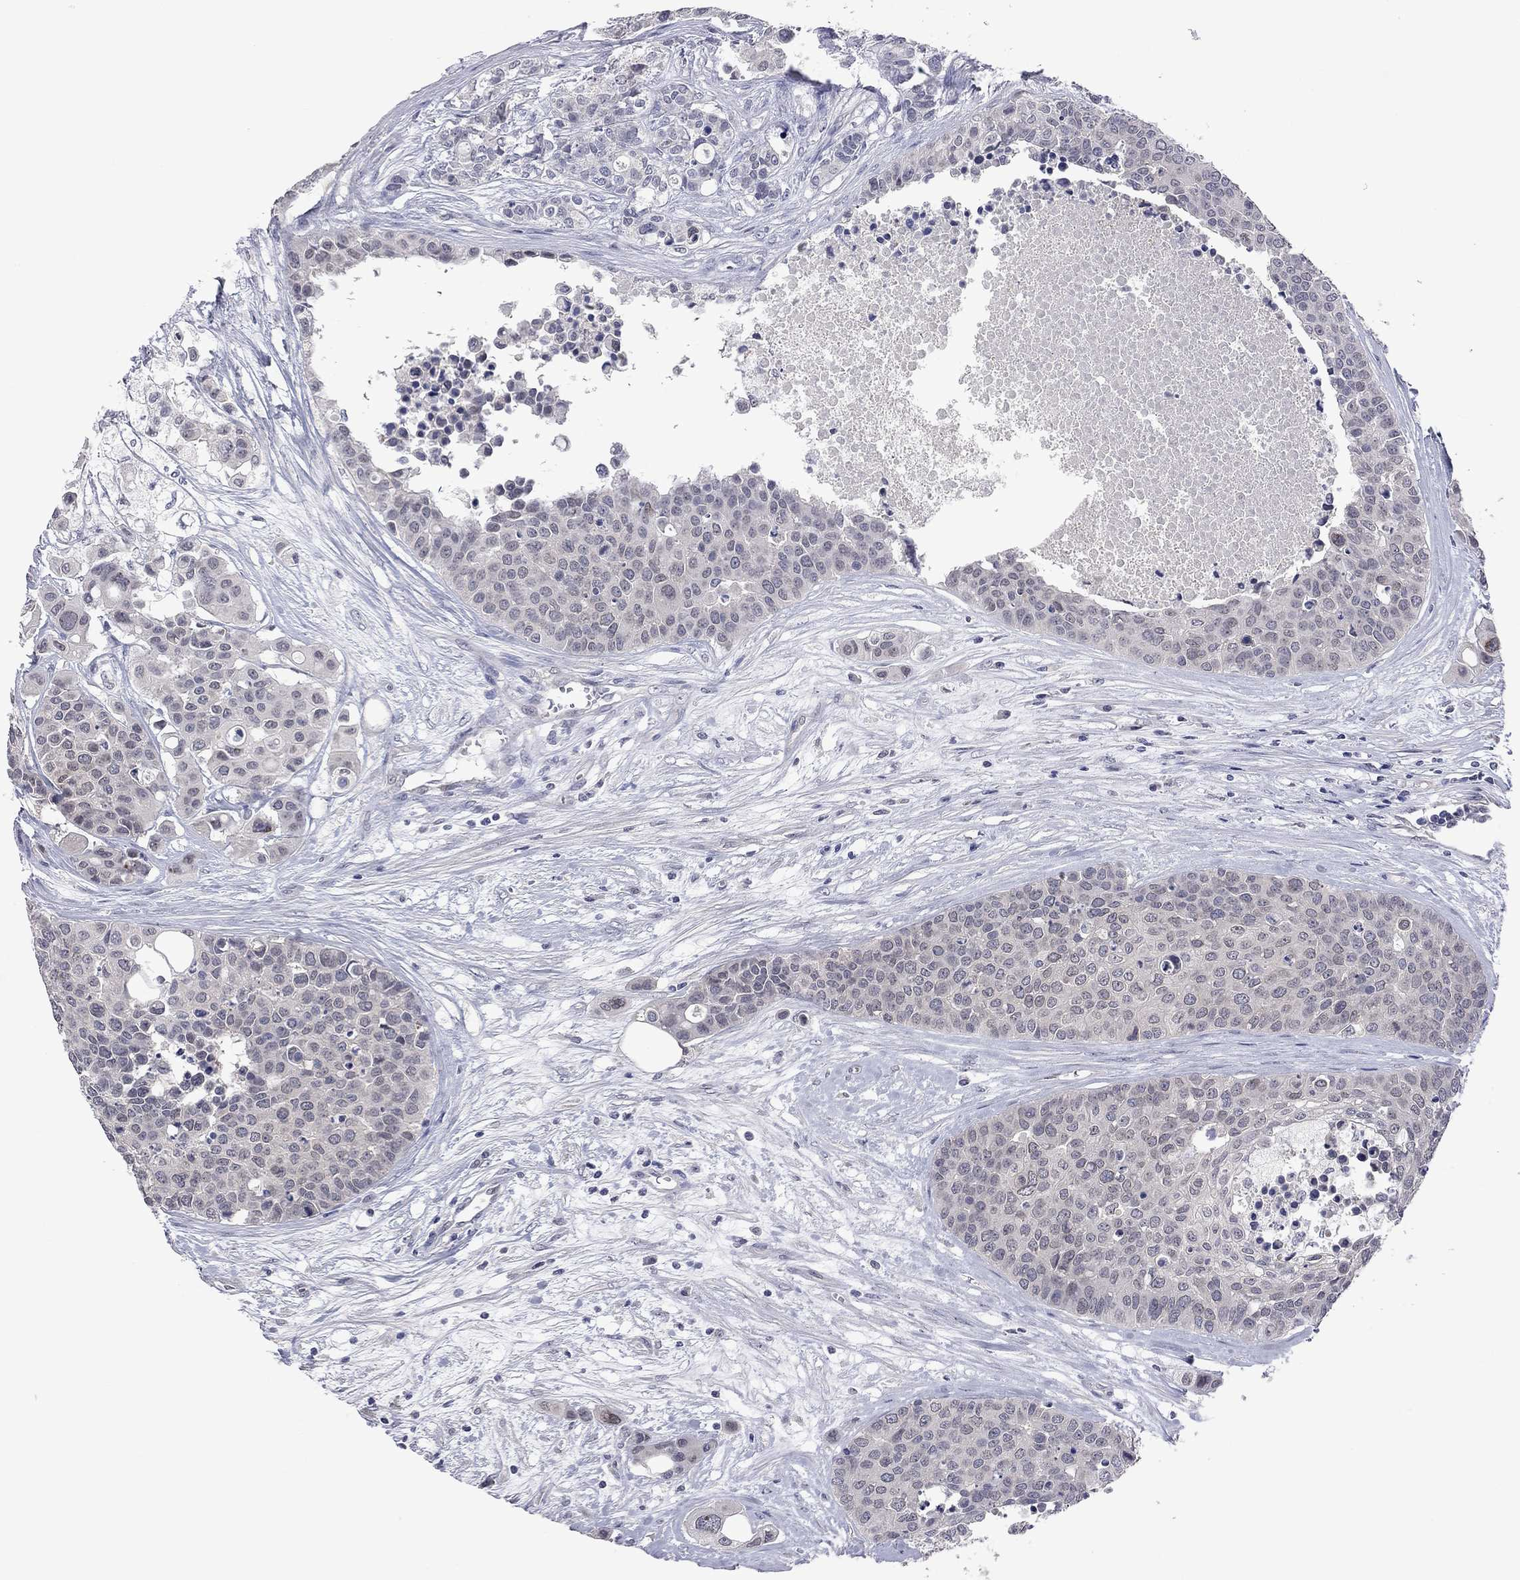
{"staining": {"intensity": "negative", "quantity": "none", "location": "none"}, "tissue": "carcinoid", "cell_type": "Tumor cells", "image_type": "cancer", "snomed": [{"axis": "morphology", "description": "Carcinoid, malignant, NOS"}, {"axis": "topography", "description": "Colon"}], "caption": "This is an IHC photomicrograph of human carcinoid. There is no expression in tumor cells.", "gene": "FABP12", "patient": {"sex": "male", "age": 81}}